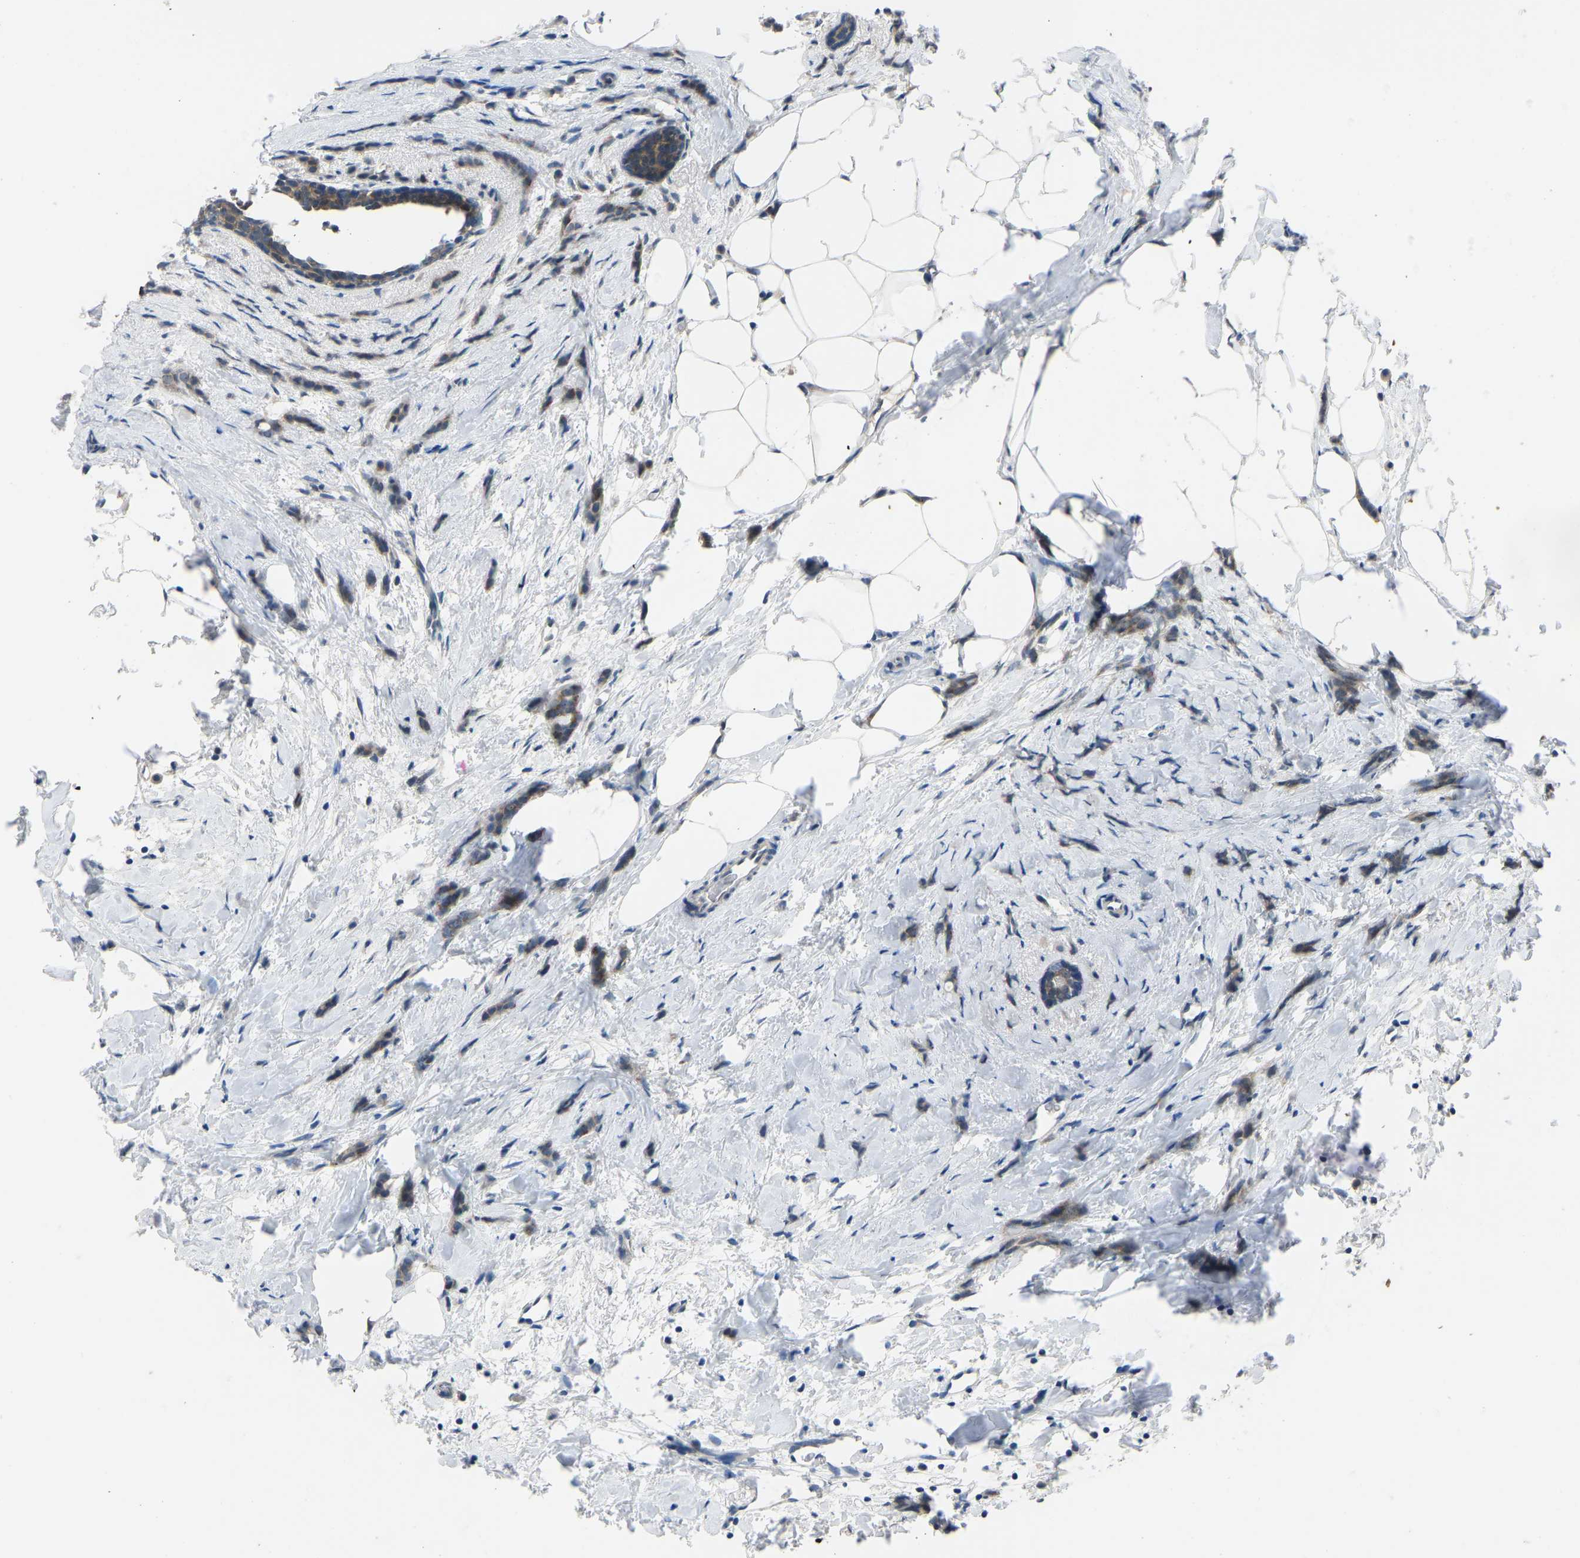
{"staining": {"intensity": "moderate", "quantity": ">75%", "location": "cytoplasmic/membranous"}, "tissue": "breast cancer", "cell_type": "Tumor cells", "image_type": "cancer", "snomed": [{"axis": "morphology", "description": "Lobular carcinoma, in situ"}, {"axis": "morphology", "description": "Lobular carcinoma"}, {"axis": "topography", "description": "Breast"}], "caption": "Moderate cytoplasmic/membranous staining for a protein is identified in about >75% of tumor cells of breast cancer (lobular carcinoma in situ) using immunohistochemistry.", "gene": "CDK2AP1", "patient": {"sex": "female", "age": 41}}